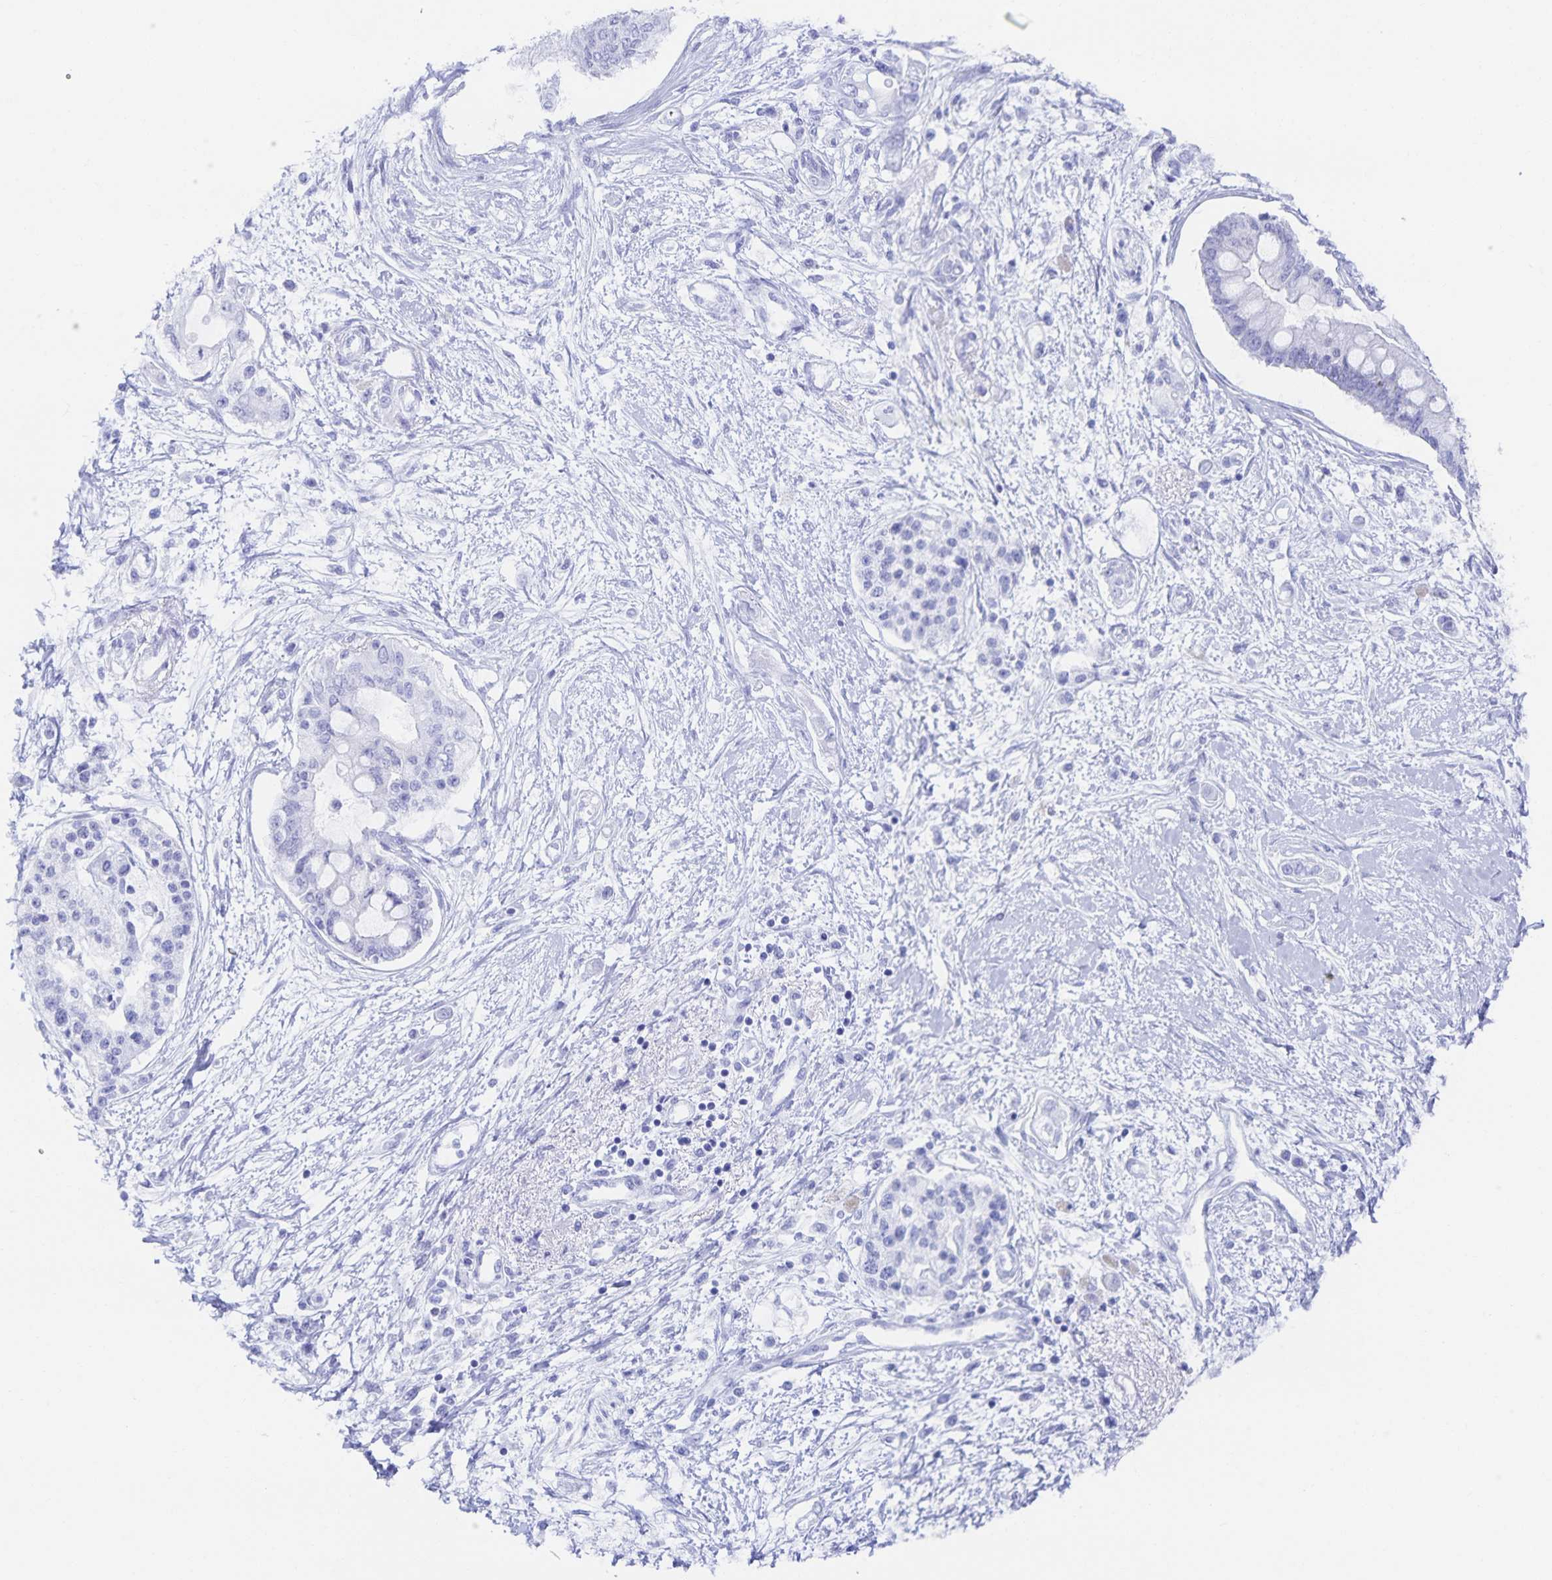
{"staining": {"intensity": "negative", "quantity": "none", "location": "none"}, "tissue": "pancreatic cancer", "cell_type": "Tumor cells", "image_type": "cancer", "snomed": [{"axis": "morphology", "description": "Adenocarcinoma, NOS"}, {"axis": "topography", "description": "Pancreas"}], "caption": "Tumor cells are negative for brown protein staining in pancreatic adenocarcinoma.", "gene": "SNTN", "patient": {"sex": "female", "age": 77}}